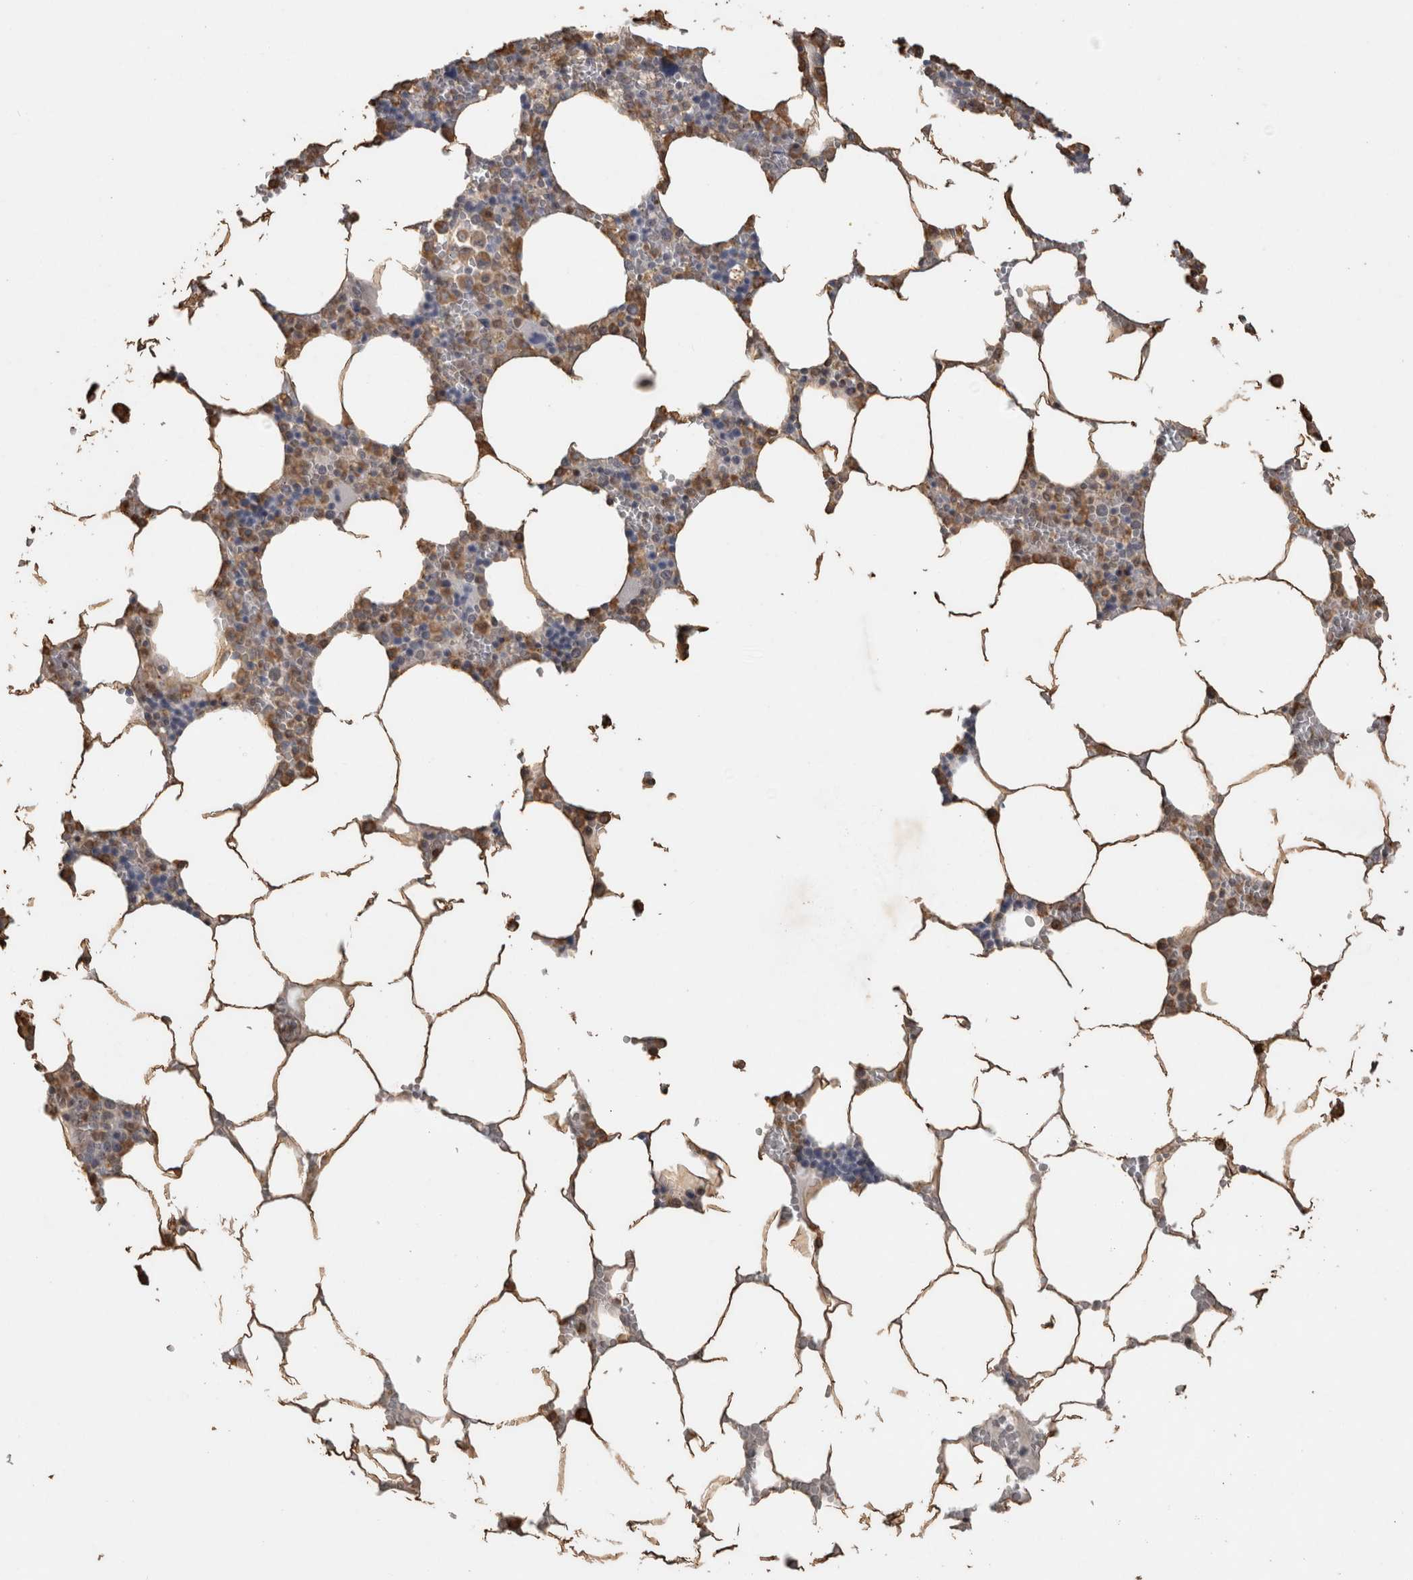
{"staining": {"intensity": "moderate", "quantity": "25%-75%", "location": "cytoplasmic/membranous"}, "tissue": "bone marrow", "cell_type": "Hematopoietic cells", "image_type": "normal", "snomed": [{"axis": "morphology", "description": "Normal tissue, NOS"}, {"axis": "topography", "description": "Bone marrow"}], "caption": "Human bone marrow stained for a protein (brown) displays moderate cytoplasmic/membranous positive expression in about 25%-75% of hematopoietic cells.", "gene": "REPS2", "patient": {"sex": "male", "age": 70}}